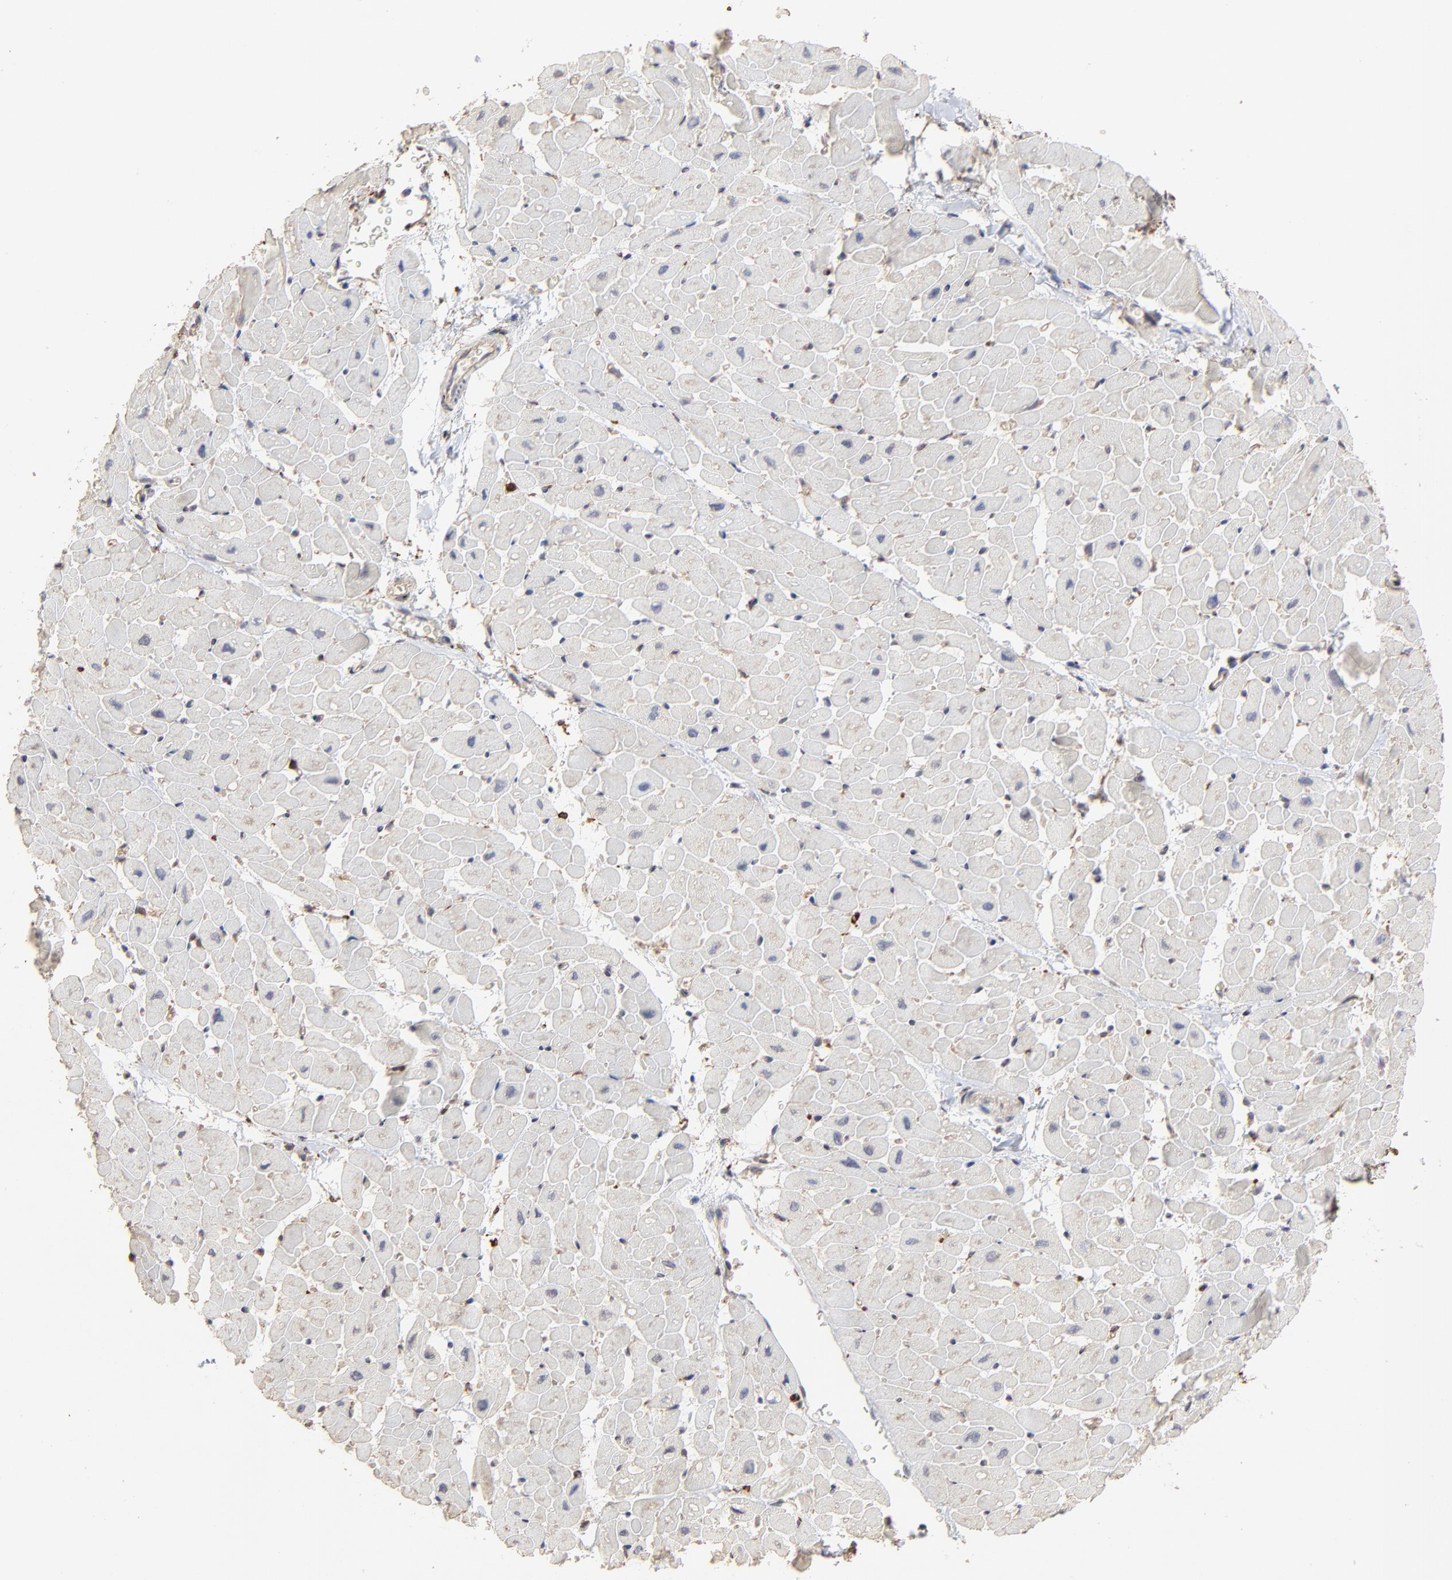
{"staining": {"intensity": "negative", "quantity": "none", "location": "none"}, "tissue": "heart muscle", "cell_type": "Cardiomyocytes", "image_type": "normal", "snomed": [{"axis": "morphology", "description": "Normal tissue, NOS"}, {"axis": "topography", "description": "Heart"}], "caption": "High power microscopy histopathology image of an immunohistochemistry (IHC) photomicrograph of benign heart muscle, revealing no significant staining in cardiomyocytes. (DAB (3,3'-diaminobenzidine) IHC, high magnification).", "gene": "SLC6A14", "patient": {"sex": "male", "age": 45}}